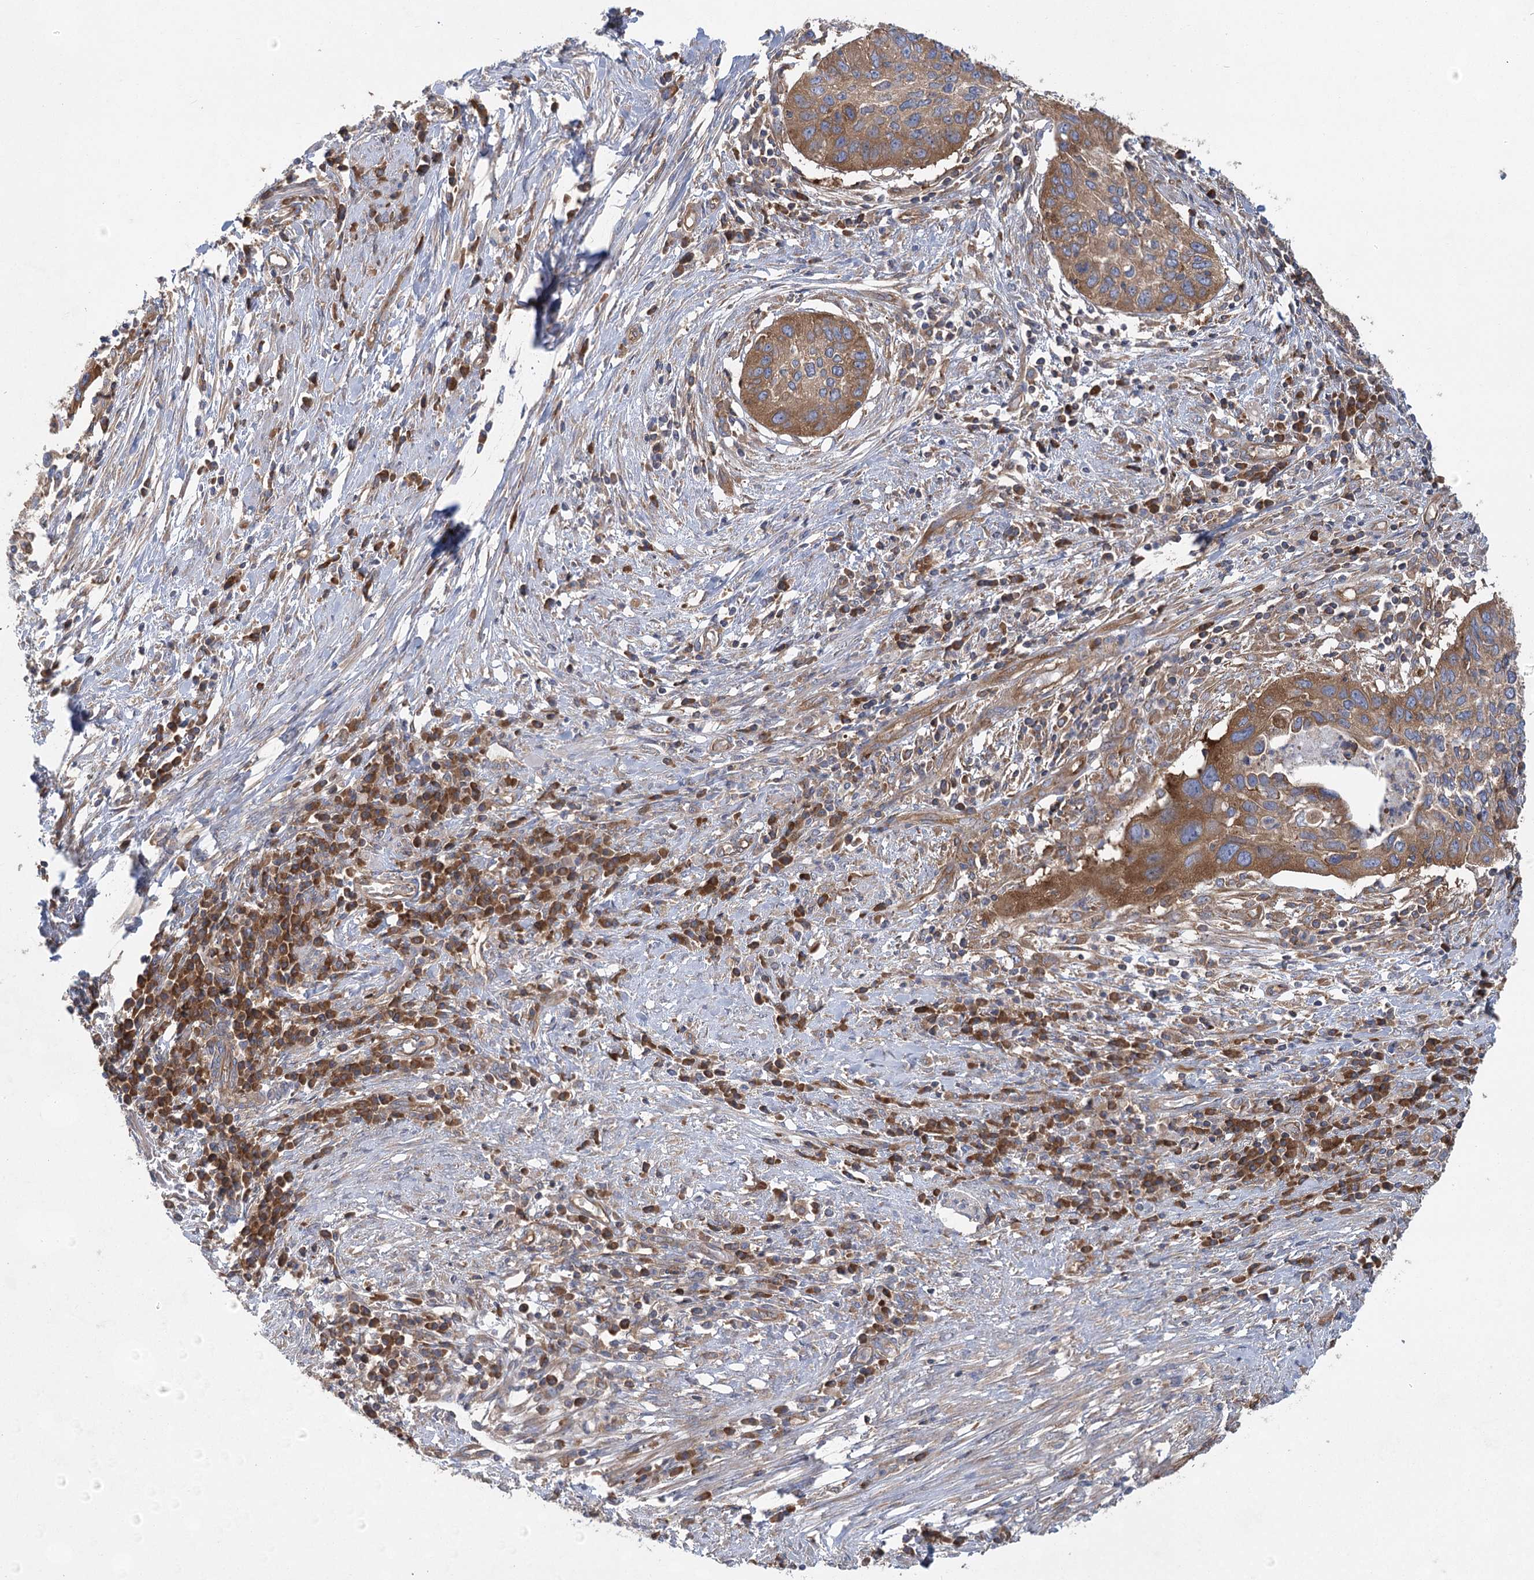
{"staining": {"intensity": "moderate", "quantity": ">75%", "location": "cytoplasmic/membranous"}, "tissue": "cervical cancer", "cell_type": "Tumor cells", "image_type": "cancer", "snomed": [{"axis": "morphology", "description": "Squamous cell carcinoma, NOS"}, {"axis": "topography", "description": "Cervix"}], "caption": "Immunohistochemical staining of human cervical squamous cell carcinoma exhibits medium levels of moderate cytoplasmic/membranous expression in about >75% of tumor cells.", "gene": "EIF3A", "patient": {"sex": "female", "age": 38}}